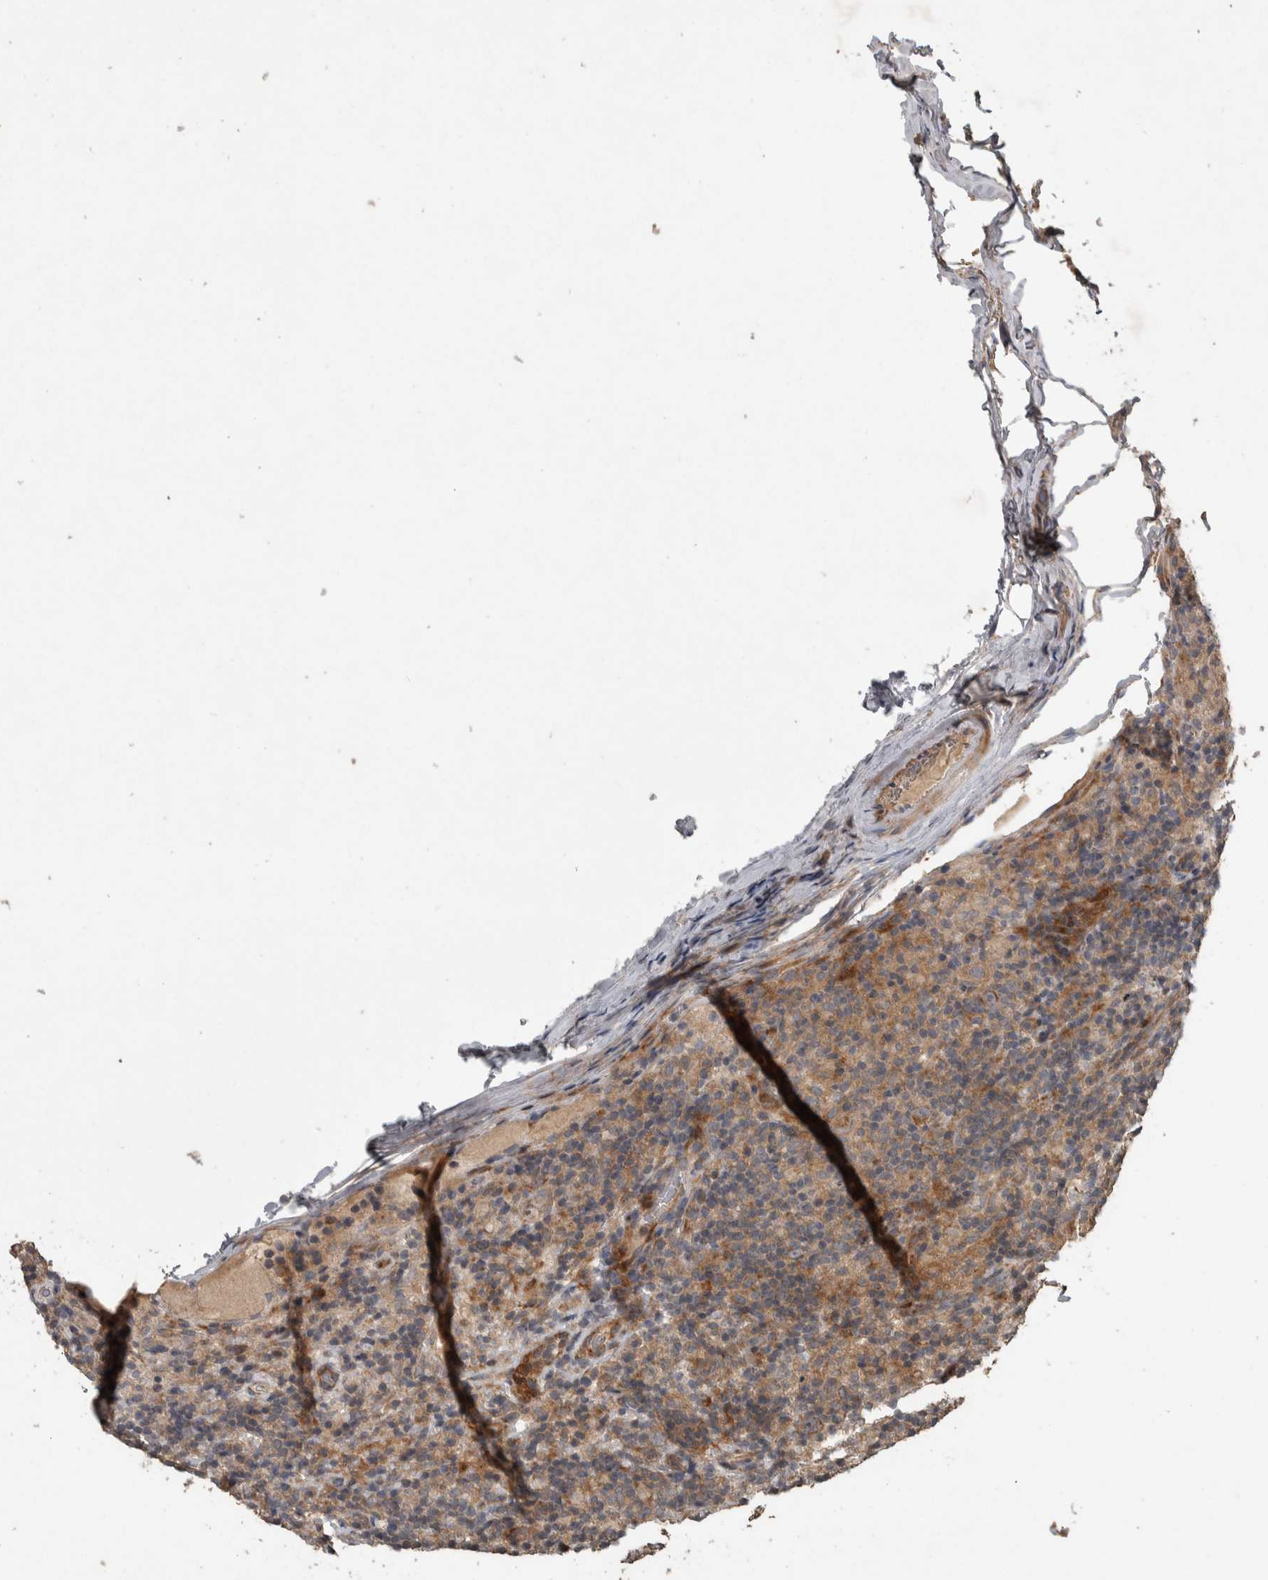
{"staining": {"intensity": "moderate", "quantity": ">75%", "location": "cytoplasmic/membranous"}, "tissue": "lymphoma", "cell_type": "Tumor cells", "image_type": "cancer", "snomed": [{"axis": "morphology", "description": "Hodgkin's disease, NOS"}, {"axis": "topography", "description": "Lymph node"}], "caption": "Protein expression analysis of Hodgkin's disease demonstrates moderate cytoplasmic/membranous positivity in approximately >75% of tumor cells.", "gene": "ERAL1", "patient": {"sex": "male", "age": 70}}